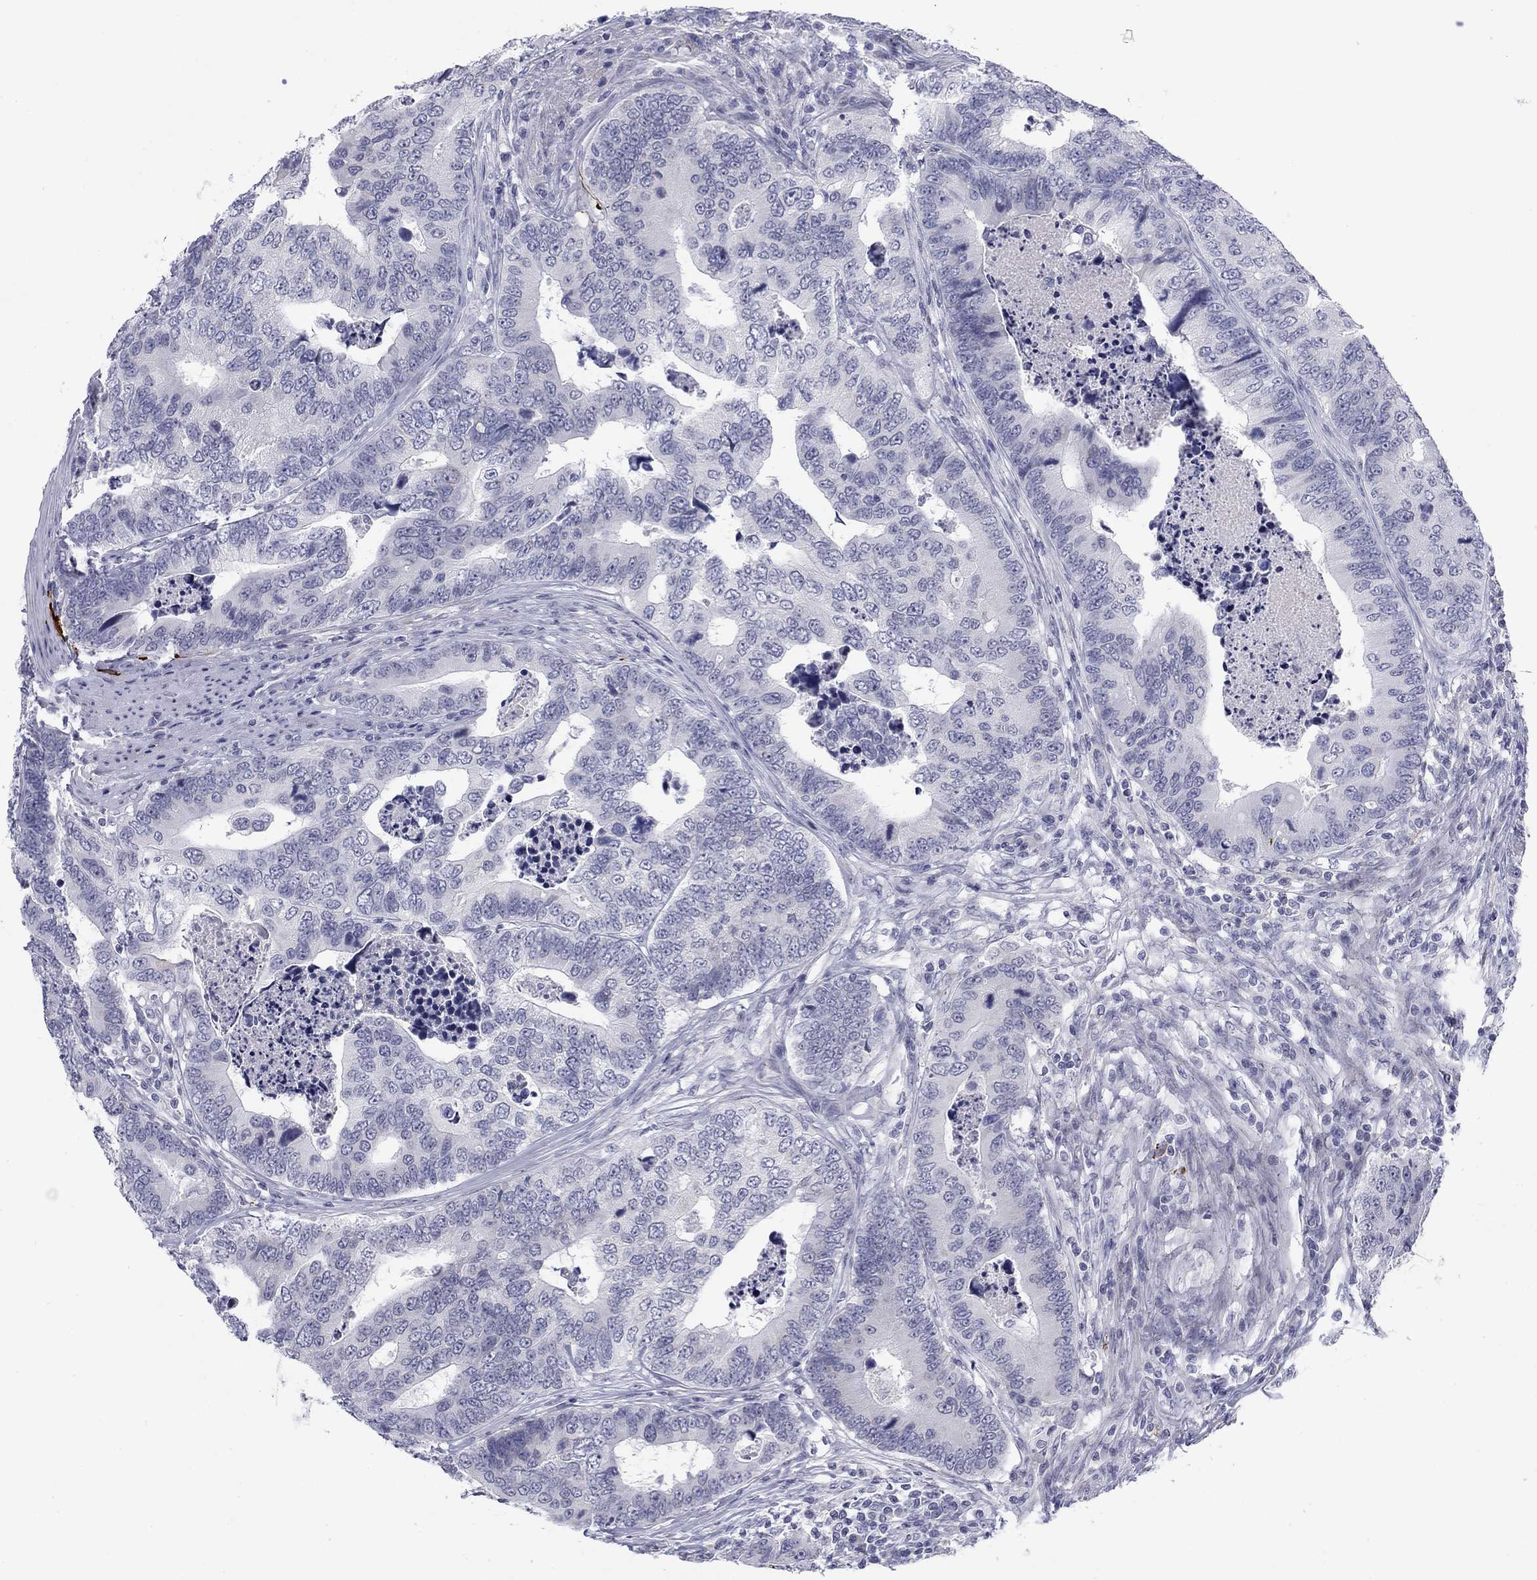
{"staining": {"intensity": "negative", "quantity": "none", "location": "none"}, "tissue": "colorectal cancer", "cell_type": "Tumor cells", "image_type": "cancer", "snomed": [{"axis": "morphology", "description": "Adenocarcinoma, NOS"}, {"axis": "topography", "description": "Colon"}], "caption": "Immunohistochemistry of colorectal cancer shows no positivity in tumor cells. (Stains: DAB (3,3'-diaminobenzidine) immunohistochemistry (IHC) with hematoxylin counter stain, Microscopy: brightfield microscopy at high magnification).", "gene": "PRPH", "patient": {"sex": "female", "age": 72}}